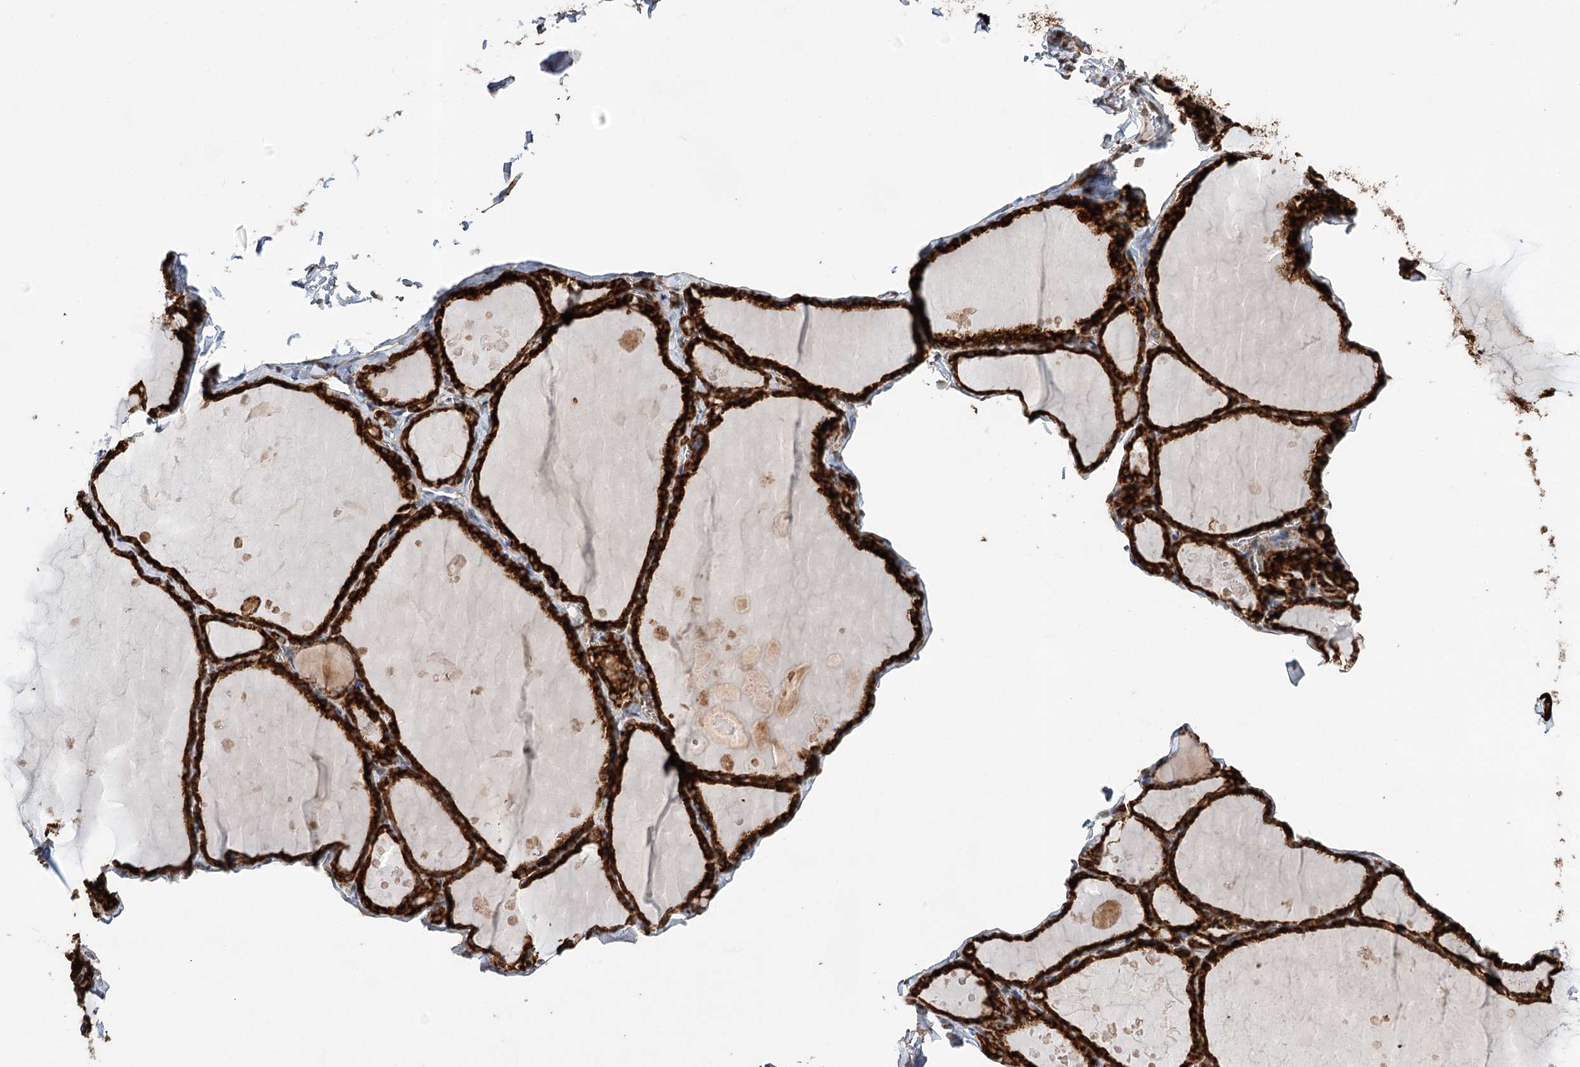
{"staining": {"intensity": "strong", "quantity": ">75%", "location": "cytoplasmic/membranous"}, "tissue": "thyroid gland", "cell_type": "Glandular cells", "image_type": "normal", "snomed": [{"axis": "morphology", "description": "Normal tissue, NOS"}, {"axis": "topography", "description": "Thyroid gland"}], "caption": "A high amount of strong cytoplasmic/membranous expression is appreciated in about >75% of glandular cells in normal thyroid gland.", "gene": "DNAJB14", "patient": {"sex": "male", "age": 56}}